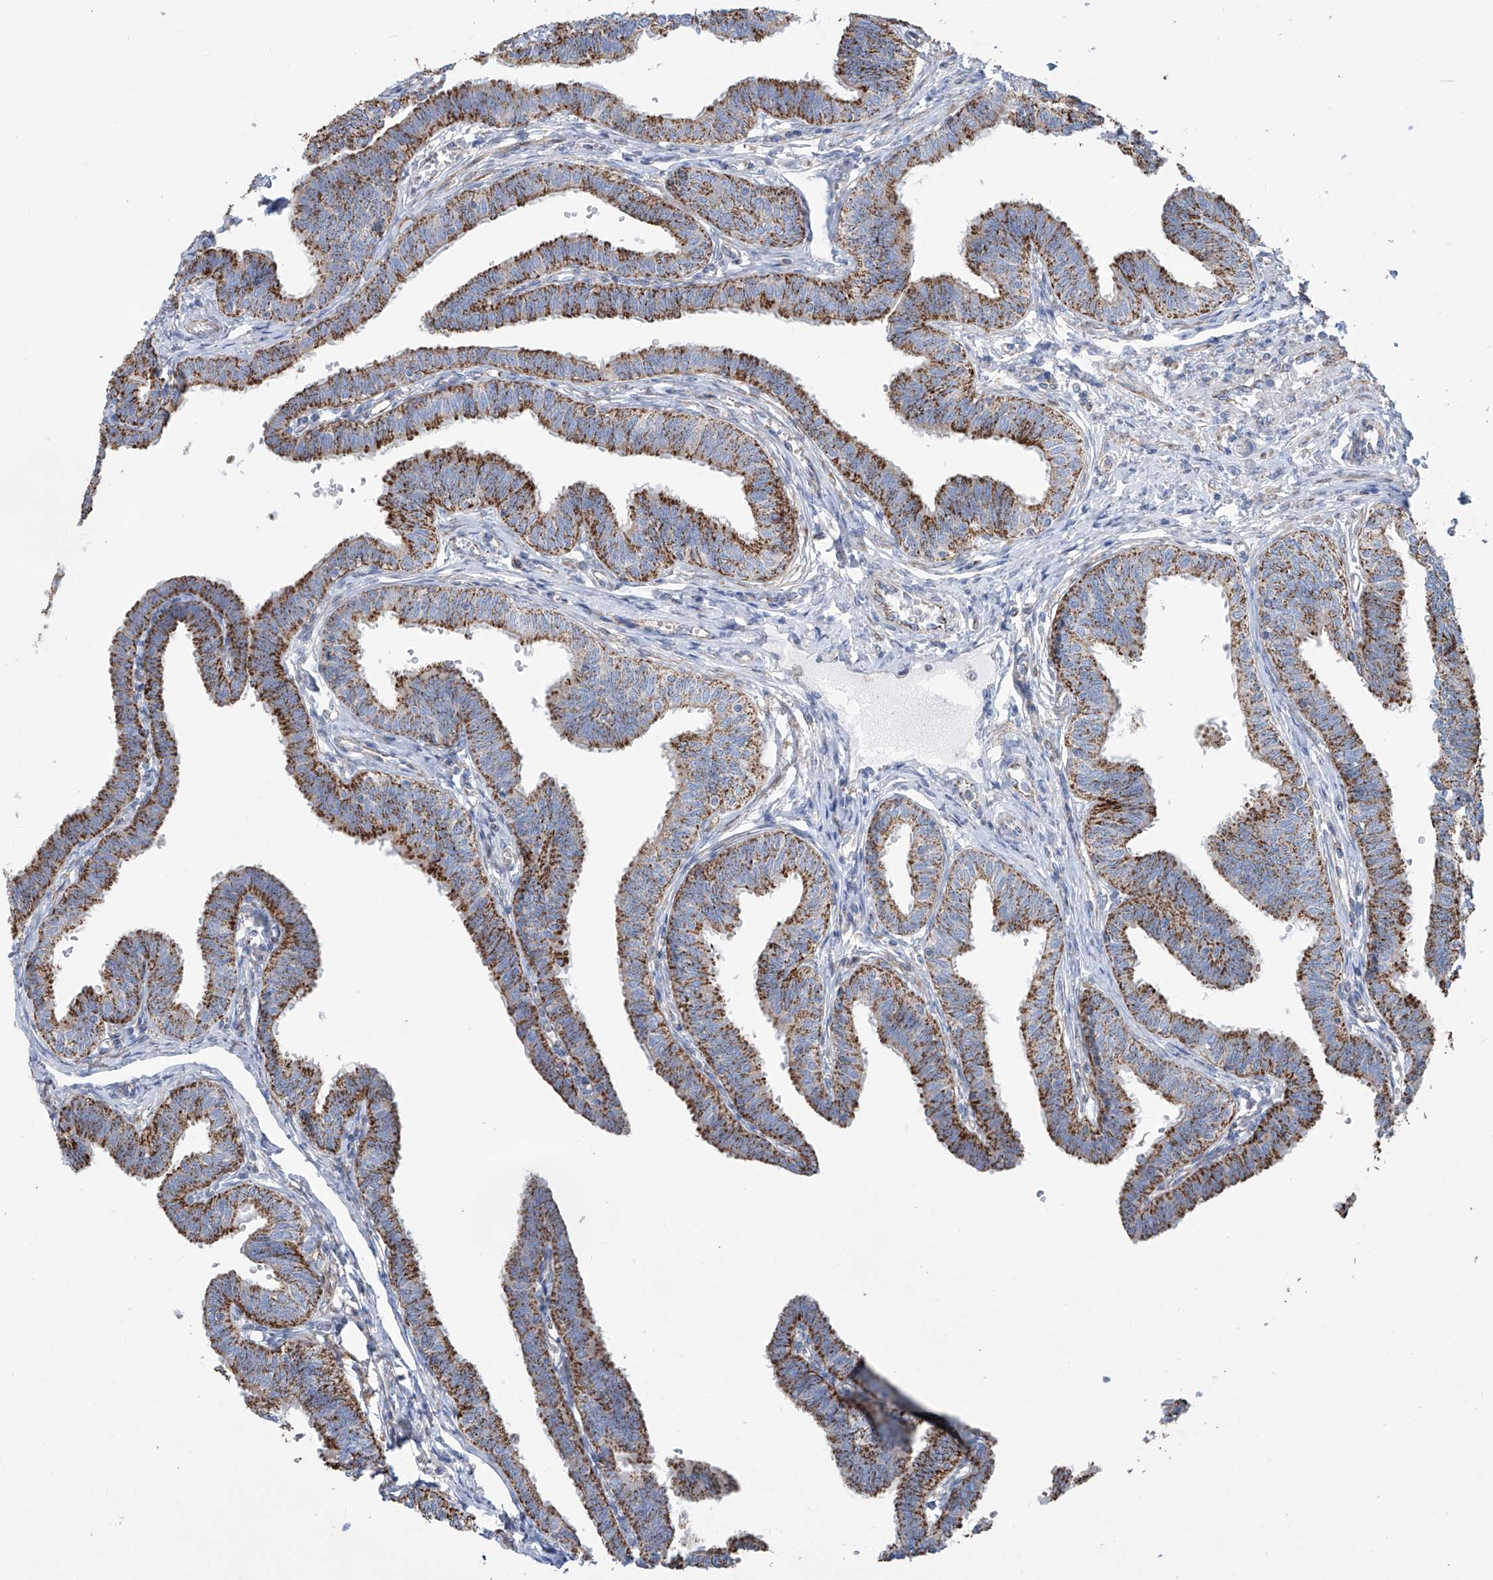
{"staining": {"intensity": "strong", "quantity": ">75%", "location": "cytoplasmic/membranous"}, "tissue": "fallopian tube", "cell_type": "Glandular cells", "image_type": "normal", "snomed": [{"axis": "morphology", "description": "Normal tissue, NOS"}, {"axis": "topography", "description": "Fallopian tube"}, {"axis": "topography", "description": "Ovary"}], "caption": "Unremarkable fallopian tube exhibits strong cytoplasmic/membranous positivity in about >75% of glandular cells, visualized by immunohistochemistry.", "gene": "ALDH6A1", "patient": {"sex": "female", "age": 23}}